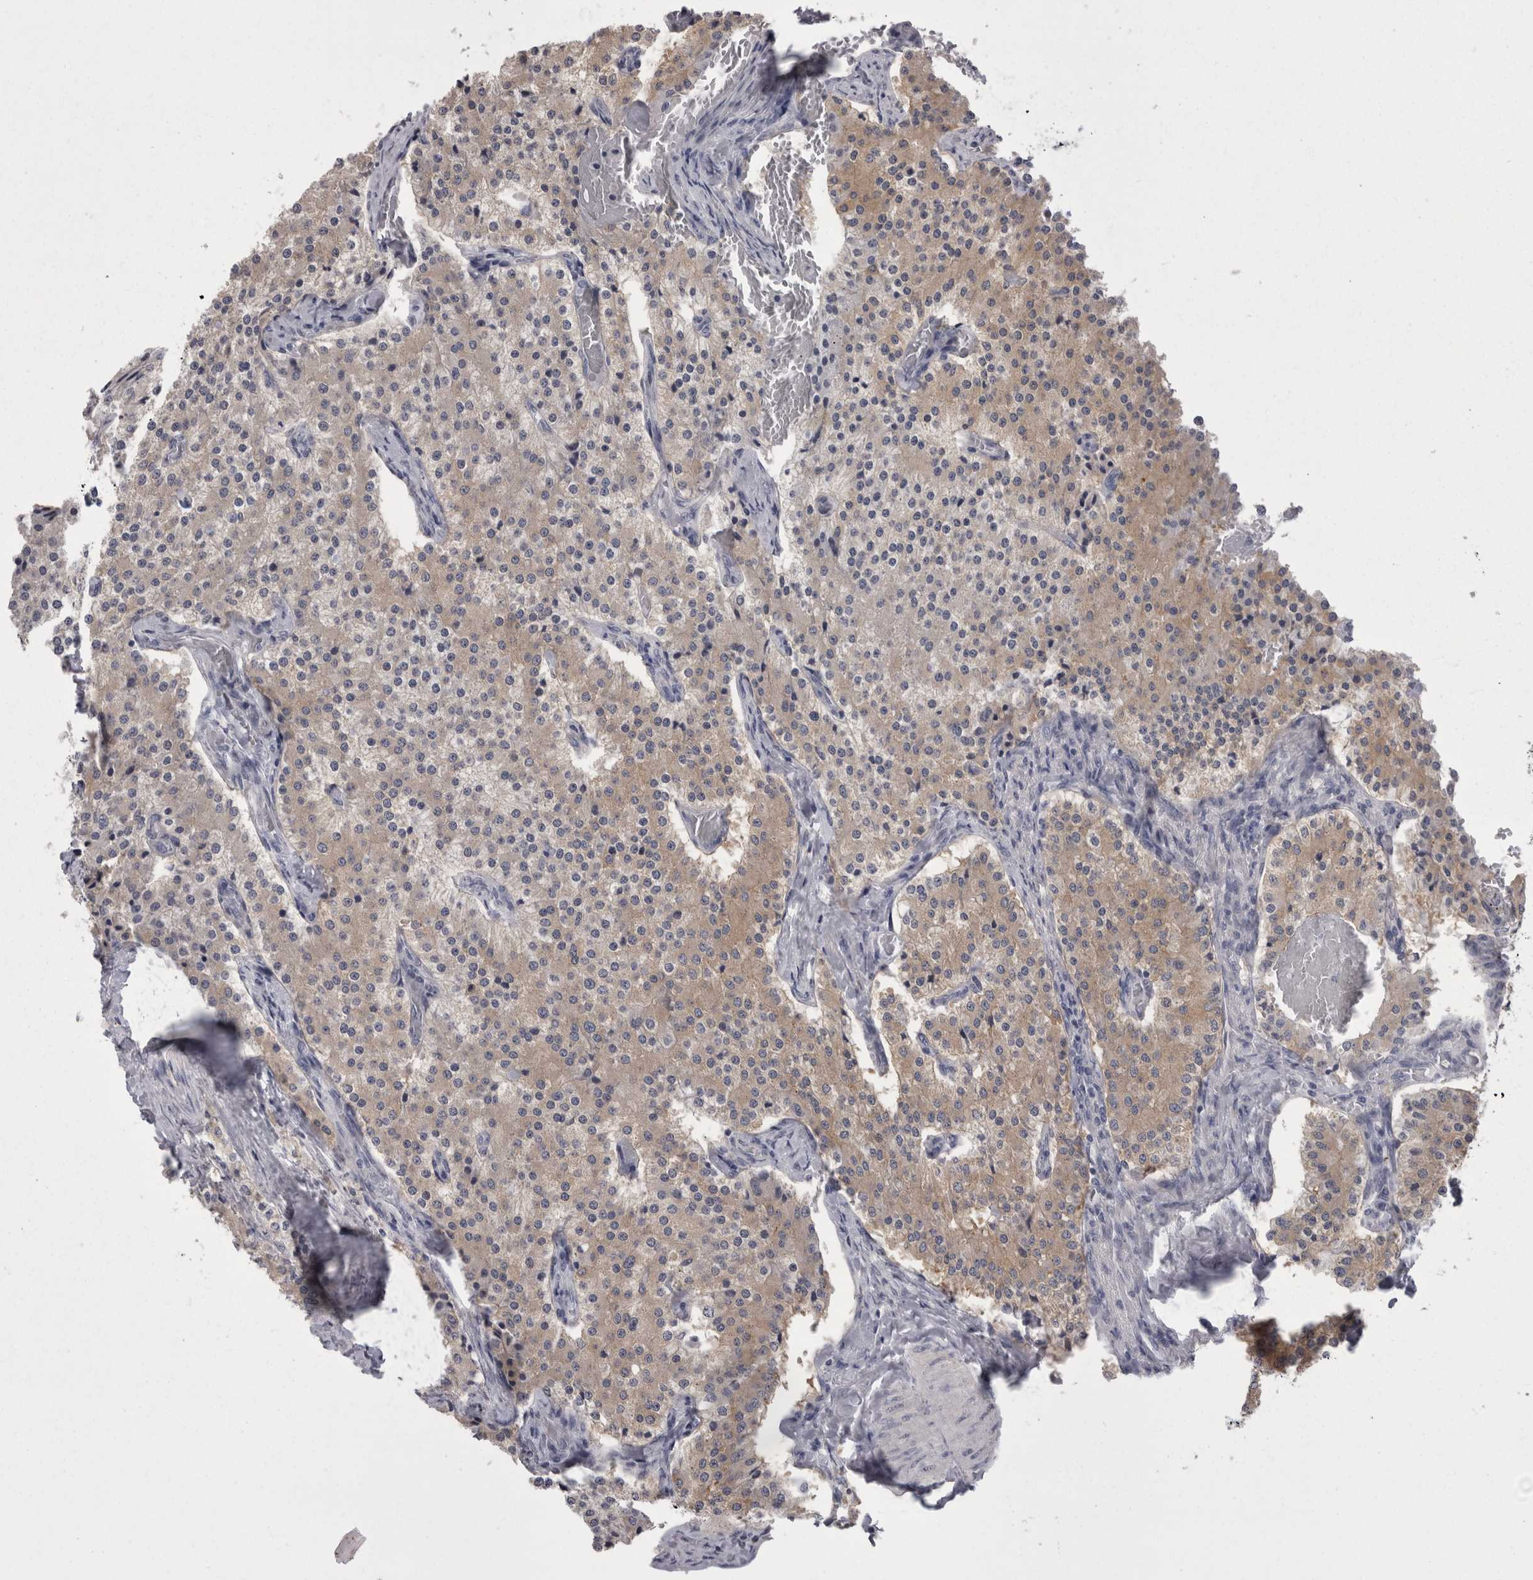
{"staining": {"intensity": "weak", "quantity": ">75%", "location": "cytoplasmic/membranous"}, "tissue": "carcinoid", "cell_type": "Tumor cells", "image_type": "cancer", "snomed": [{"axis": "morphology", "description": "Carcinoid, malignant, NOS"}, {"axis": "topography", "description": "Colon"}], "caption": "This is a micrograph of immunohistochemistry (IHC) staining of carcinoid (malignant), which shows weak positivity in the cytoplasmic/membranous of tumor cells.", "gene": "CAMK2D", "patient": {"sex": "female", "age": 52}}